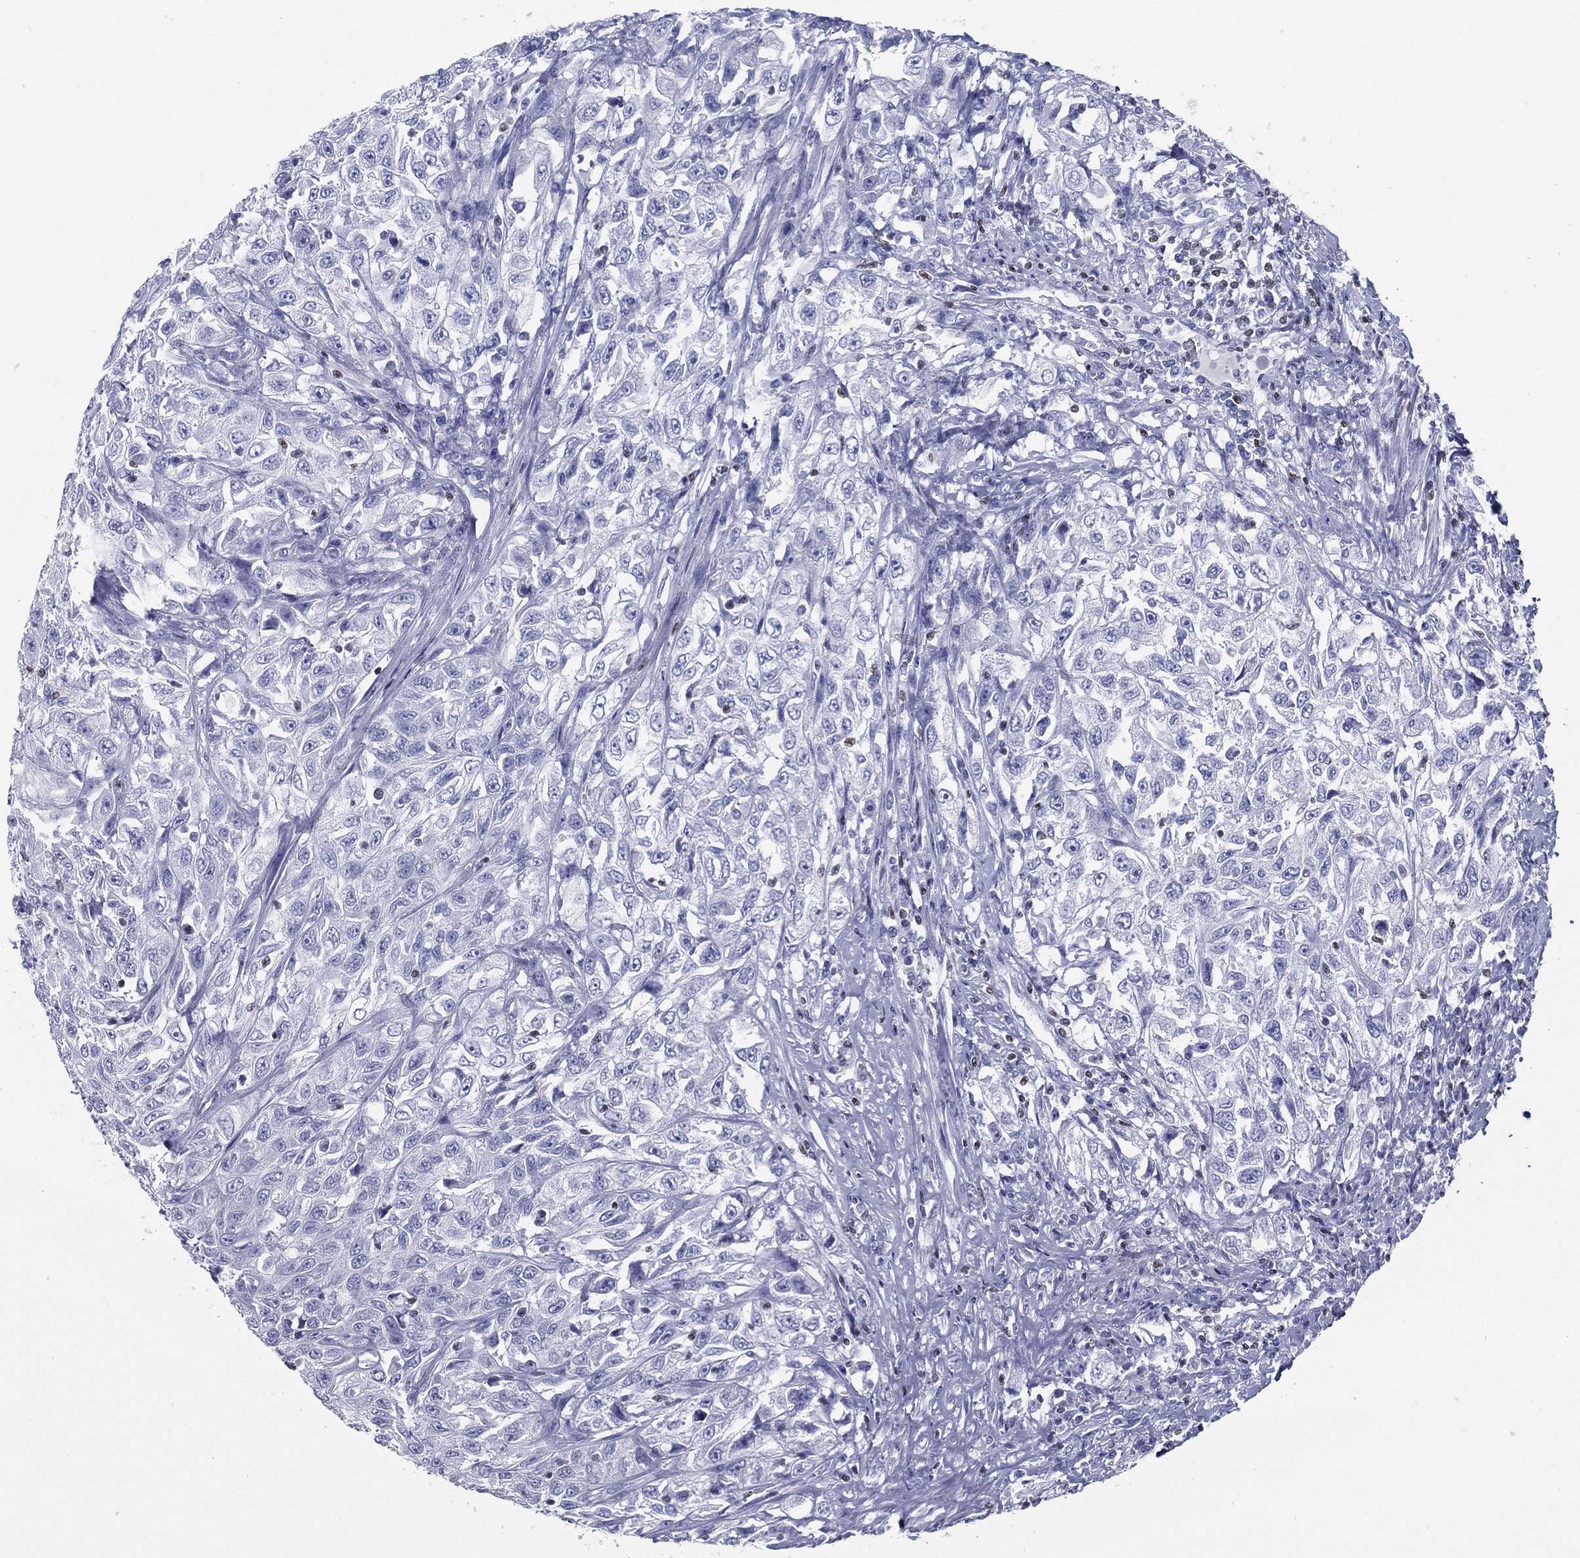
{"staining": {"intensity": "negative", "quantity": "none", "location": "none"}, "tissue": "urothelial cancer", "cell_type": "Tumor cells", "image_type": "cancer", "snomed": [{"axis": "morphology", "description": "Urothelial carcinoma, High grade"}, {"axis": "topography", "description": "Urinary bladder"}], "caption": "The immunohistochemistry histopathology image has no significant staining in tumor cells of urothelial carcinoma (high-grade) tissue.", "gene": "PYHIN1", "patient": {"sex": "female", "age": 56}}